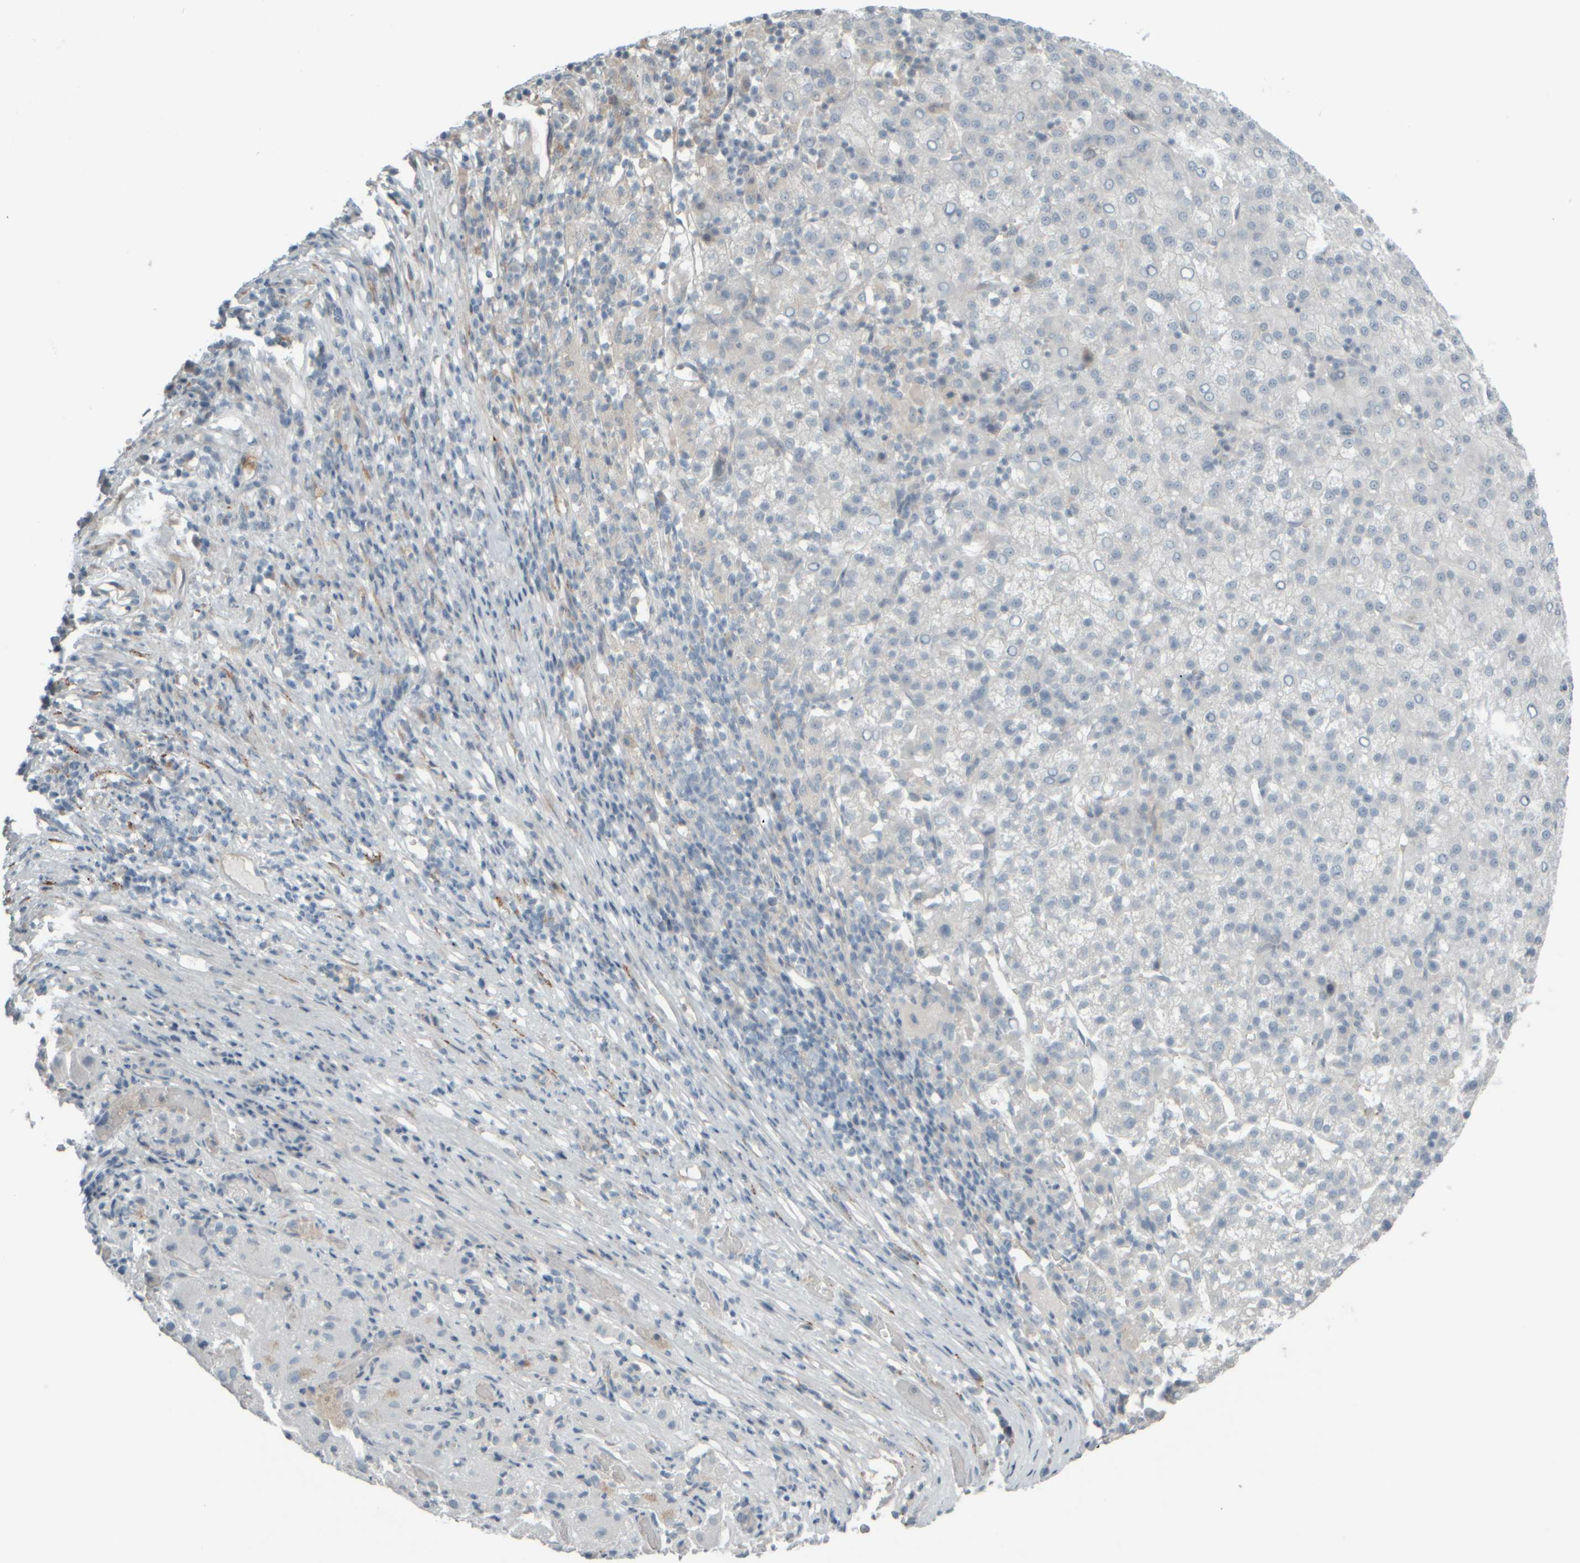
{"staining": {"intensity": "negative", "quantity": "none", "location": "none"}, "tissue": "liver cancer", "cell_type": "Tumor cells", "image_type": "cancer", "snomed": [{"axis": "morphology", "description": "Carcinoma, Hepatocellular, NOS"}, {"axis": "topography", "description": "Liver"}], "caption": "A high-resolution image shows immunohistochemistry staining of liver cancer (hepatocellular carcinoma), which displays no significant expression in tumor cells.", "gene": "HGS", "patient": {"sex": "female", "age": 58}}